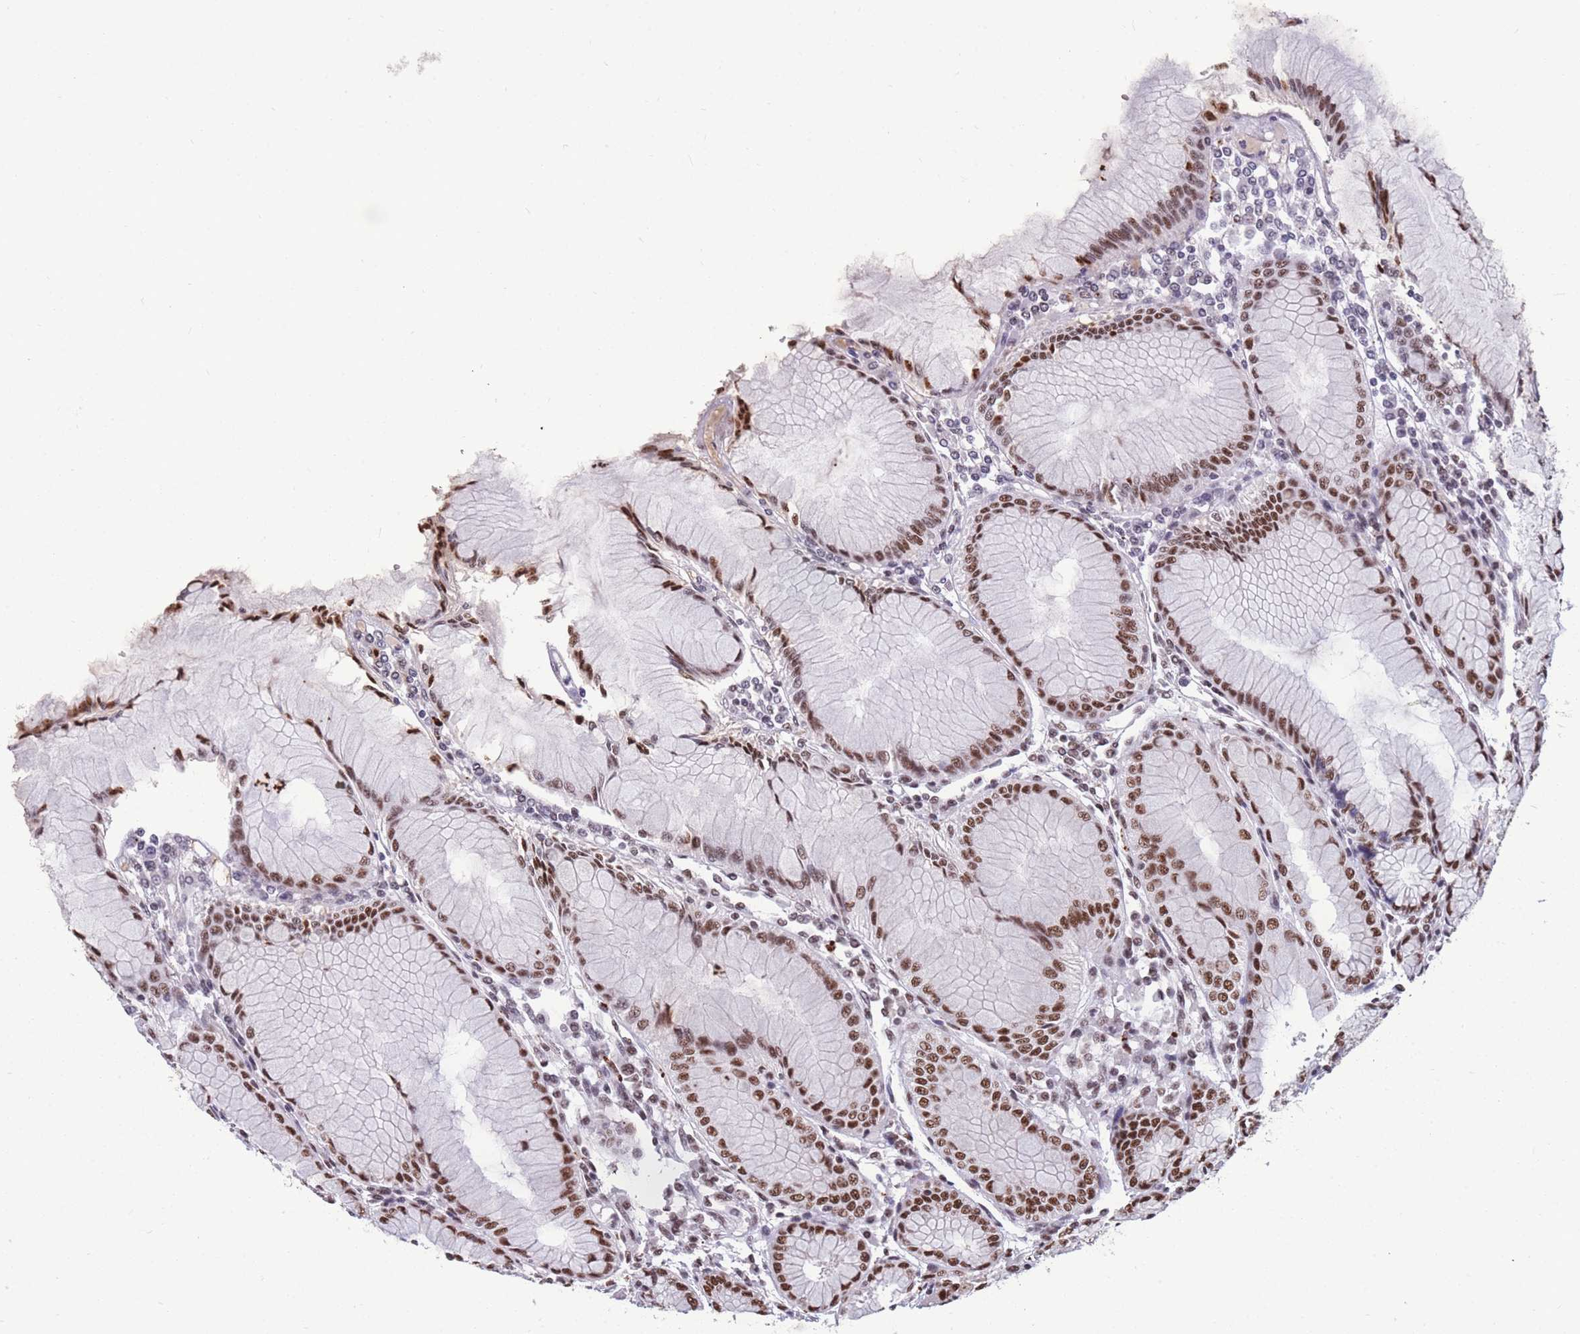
{"staining": {"intensity": "strong", "quantity": ">75%", "location": "cytoplasmic/membranous,nuclear"}, "tissue": "stomach", "cell_type": "Glandular cells", "image_type": "normal", "snomed": [{"axis": "morphology", "description": "Normal tissue, NOS"}, {"axis": "topography", "description": "Stomach"}], "caption": "An immunohistochemistry micrograph of unremarkable tissue is shown. Protein staining in brown shows strong cytoplasmic/membranous,nuclear positivity in stomach within glandular cells. (DAB = brown stain, brightfield microscopy at high magnification).", "gene": "PRPF19", "patient": {"sex": "female", "age": 57}}